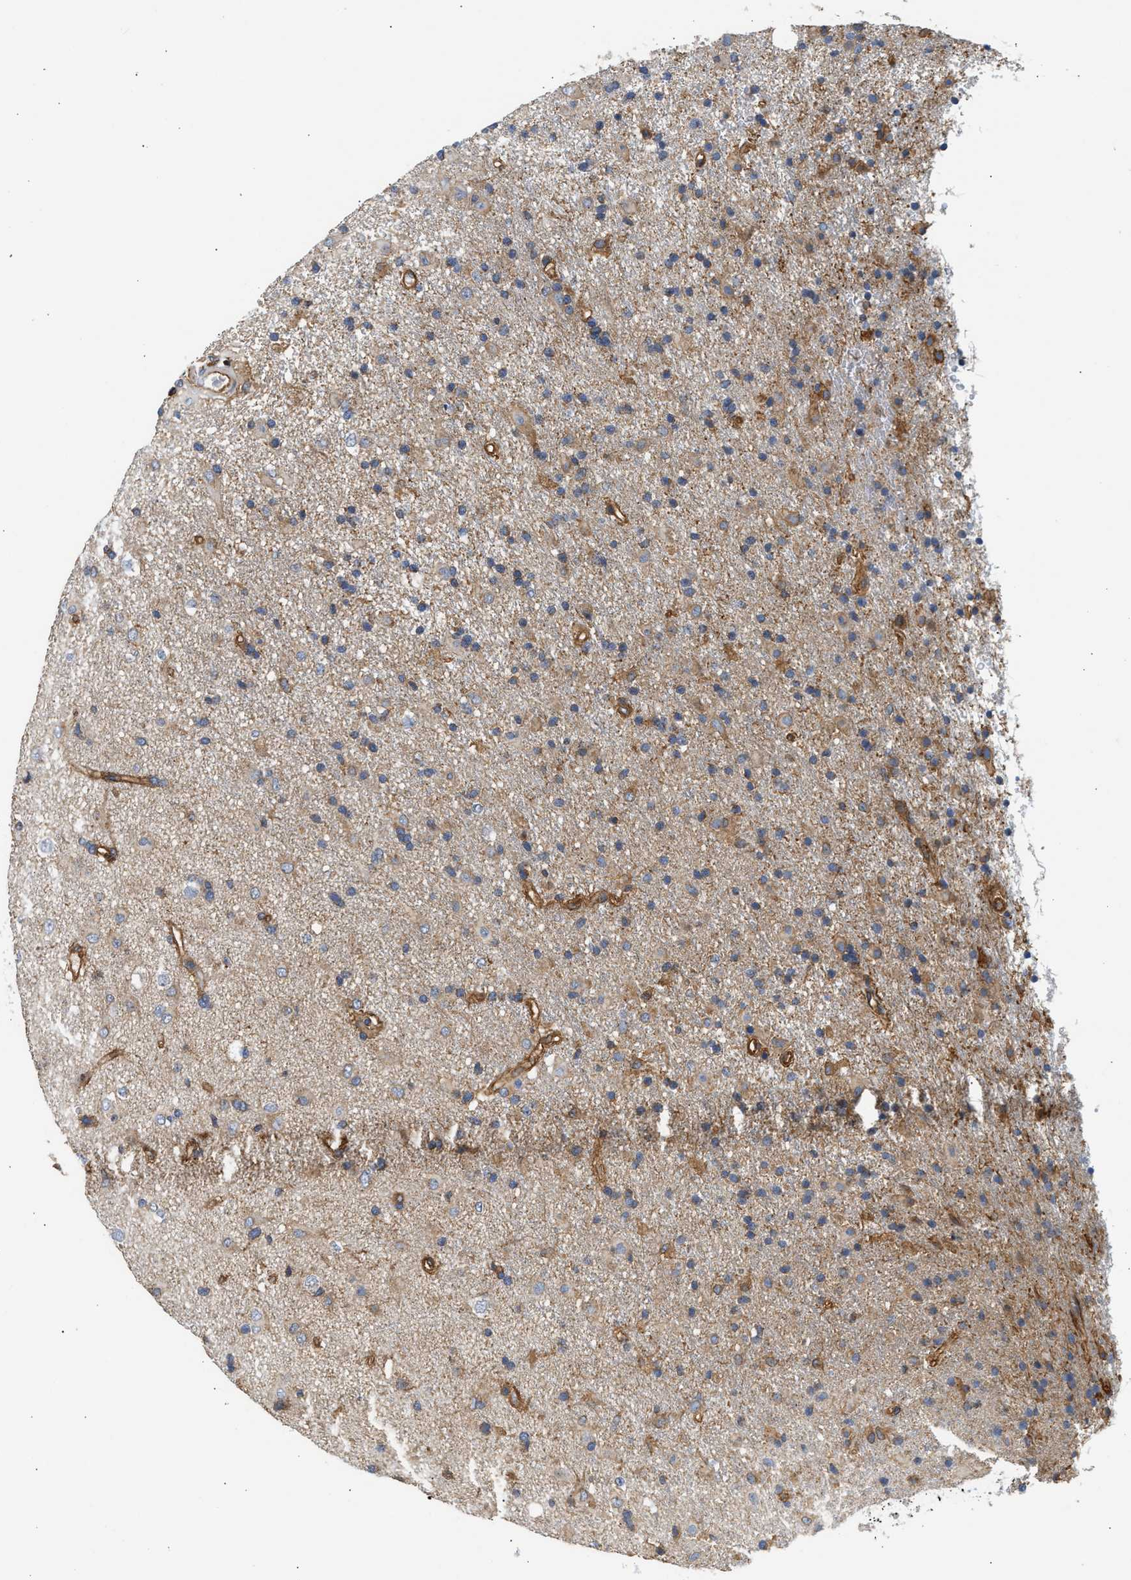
{"staining": {"intensity": "negative", "quantity": "none", "location": "none"}, "tissue": "glioma", "cell_type": "Tumor cells", "image_type": "cancer", "snomed": [{"axis": "morphology", "description": "Glioma, malignant, Low grade"}, {"axis": "topography", "description": "Brain"}], "caption": "Image shows no protein positivity in tumor cells of malignant glioma (low-grade) tissue.", "gene": "SAMD9L", "patient": {"sex": "male", "age": 65}}